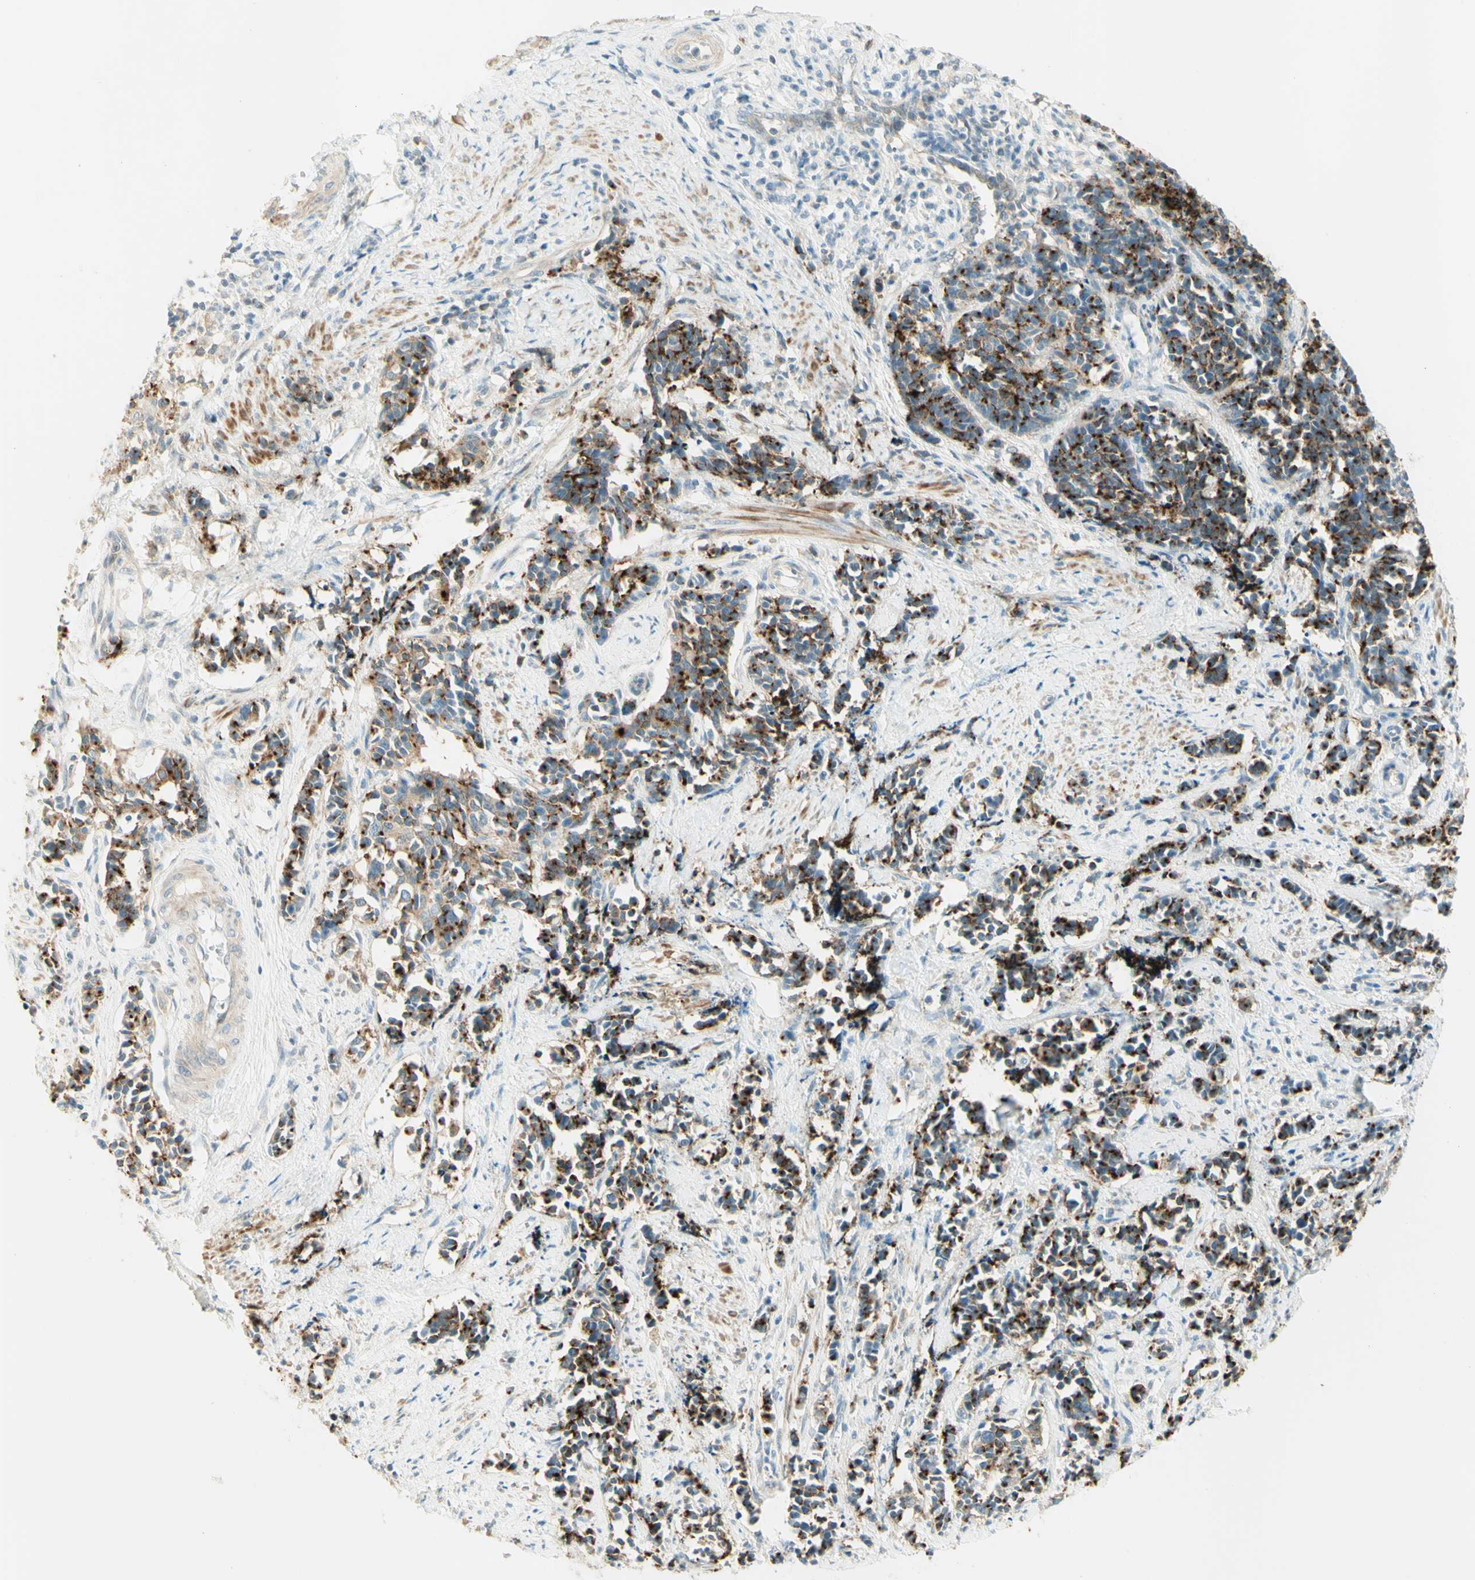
{"staining": {"intensity": "strong", "quantity": ">75%", "location": "cytoplasmic/membranous"}, "tissue": "cervical cancer", "cell_type": "Tumor cells", "image_type": "cancer", "snomed": [{"axis": "morphology", "description": "Normal tissue, NOS"}, {"axis": "morphology", "description": "Squamous cell carcinoma, NOS"}, {"axis": "topography", "description": "Cervix"}], "caption": "Human squamous cell carcinoma (cervical) stained for a protein (brown) exhibits strong cytoplasmic/membranous positive positivity in about >75% of tumor cells.", "gene": "PROM1", "patient": {"sex": "female", "age": 35}}